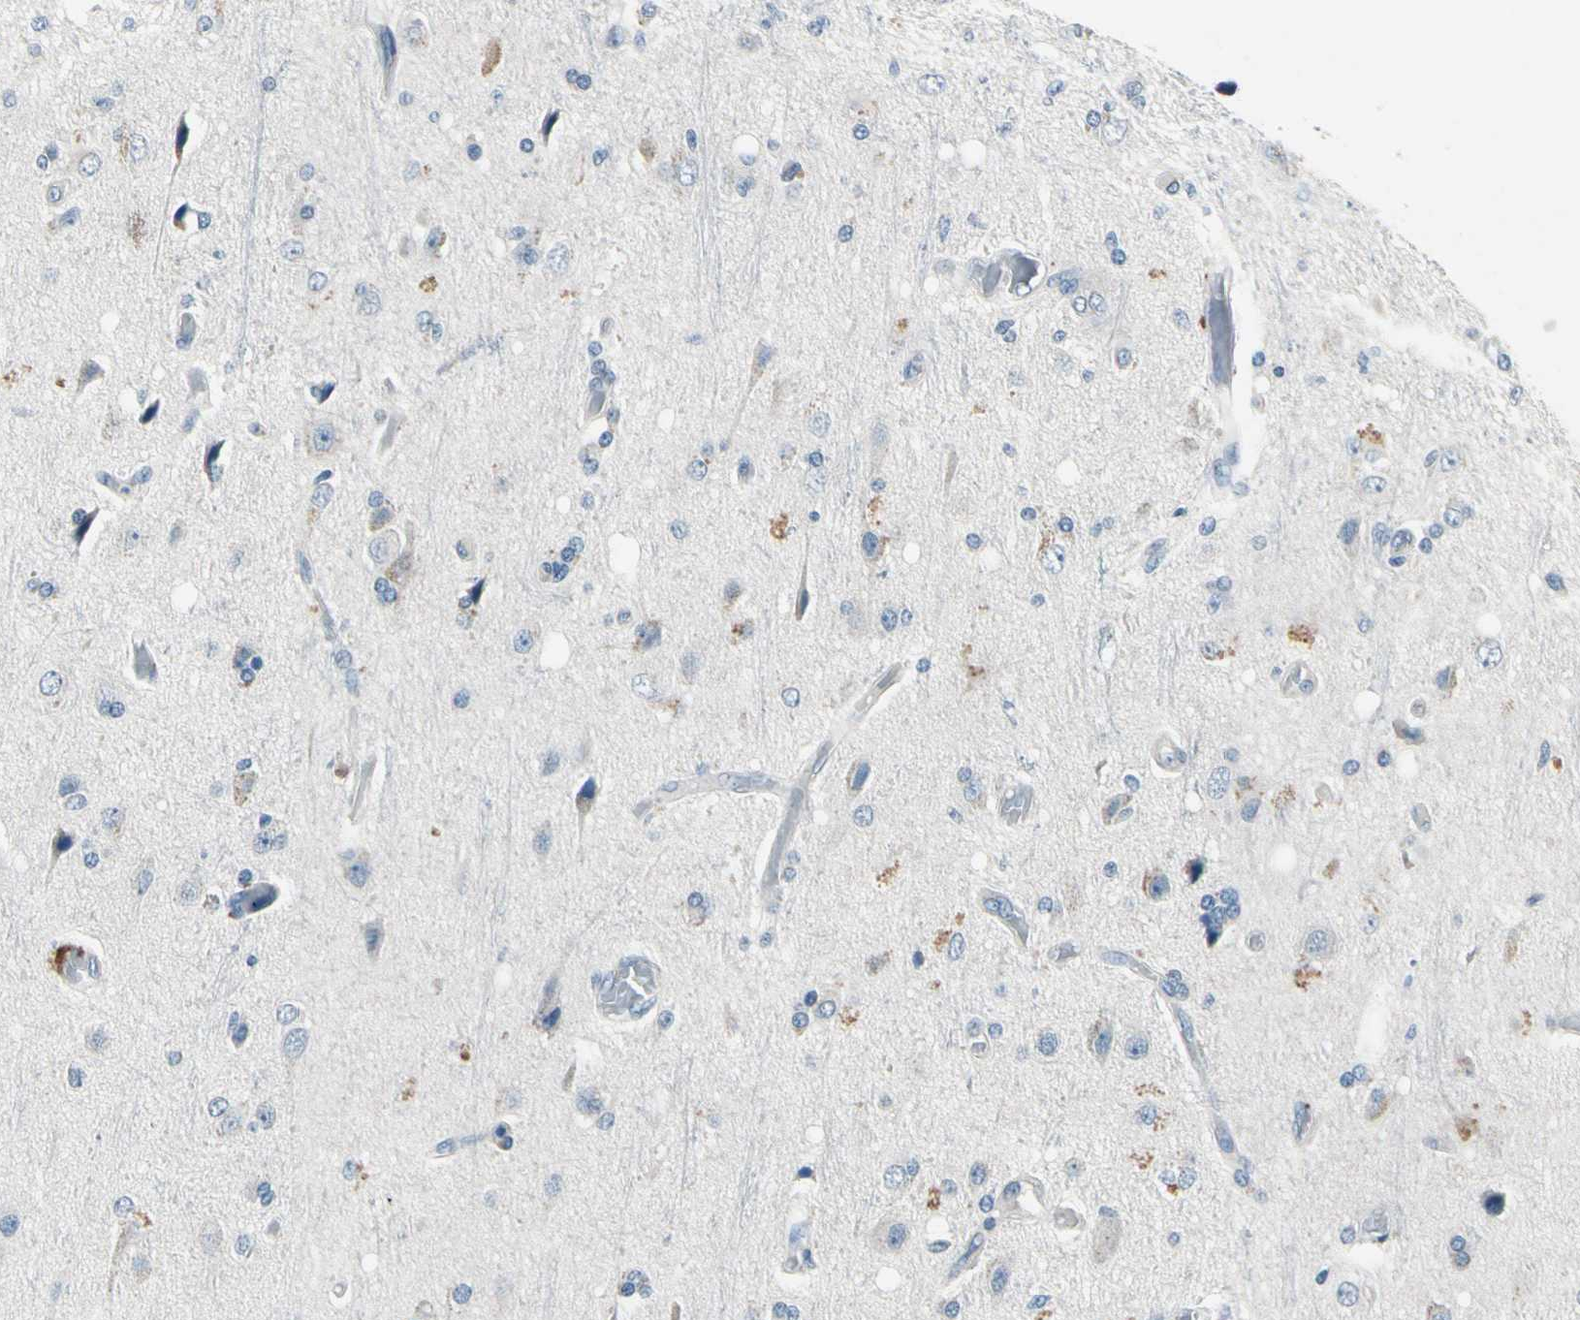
{"staining": {"intensity": "weak", "quantity": "<25%", "location": "cytoplasmic/membranous"}, "tissue": "glioma", "cell_type": "Tumor cells", "image_type": "cancer", "snomed": [{"axis": "morphology", "description": "Normal tissue, NOS"}, {"axis": "morphology", "description": "Glioma, malignant, High grade"}, {"axis": "topography", "description": "Cerebral cortex"}], "caption": "Glioma stained for a protein using immunohistochemistry (IHC) exhibits no positivity tumor cells.", "gene": "SELENOK", "patient": {"sex": "male", "age": 77}}